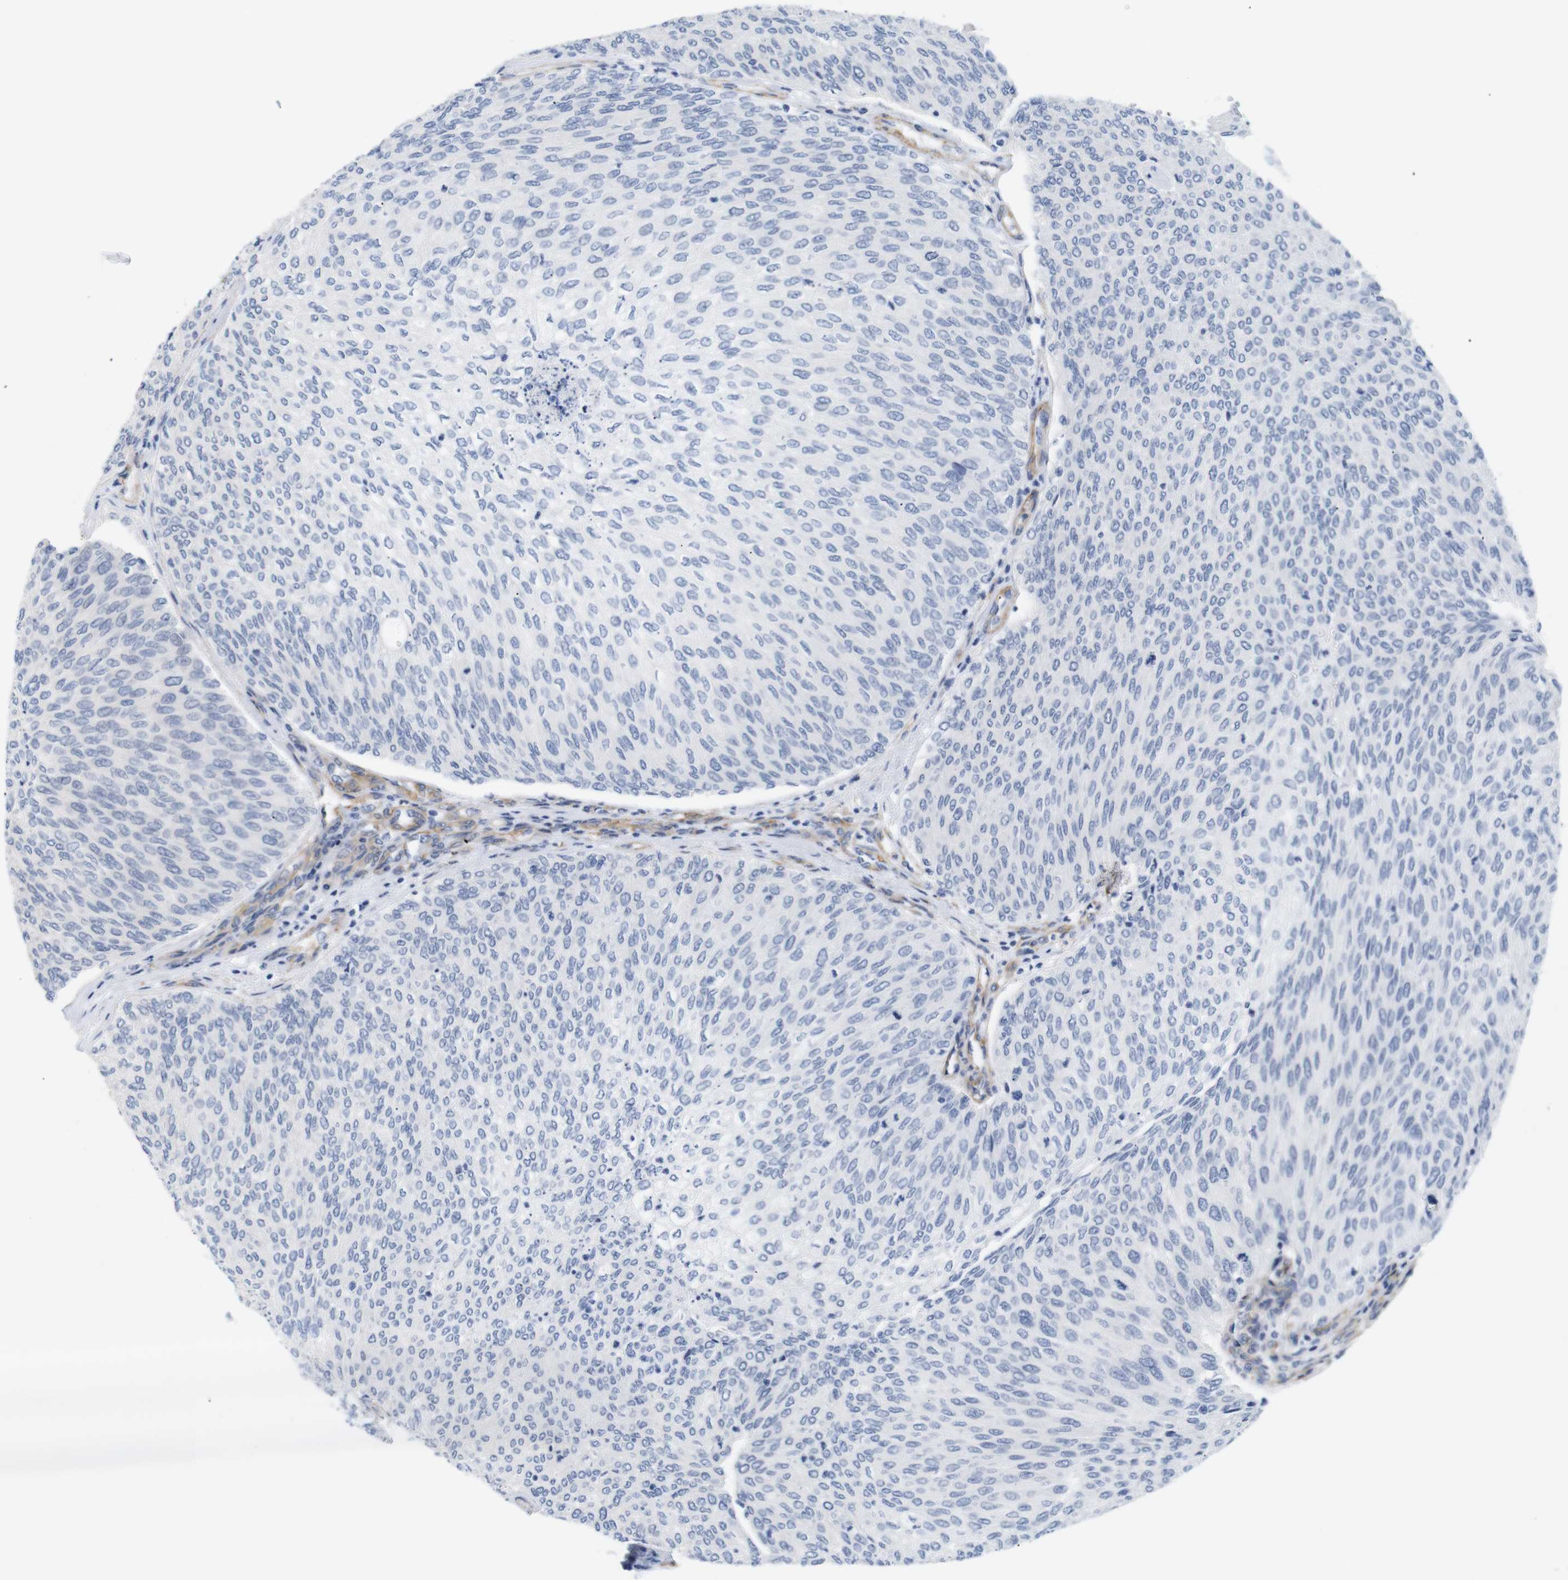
{"staining": {"intensity": "negative", "quantity": "none", "location": "none"}, "tissue": "urothelial cancer", "cell_type": "Tumor cells", "image_type": "cancer", "snomed": [{"axis": "morphology", "description": "Urothelial carcinoma, Low grade"}, {"axis": "topography", "description": "Urinary bladder"}], "caption": "A photomicrograph of human low-grade urothelial carcinoma is negative for staining in tumor cells.", "gene": "STMN3", "patient": {"sex": "female", "age": 79}}